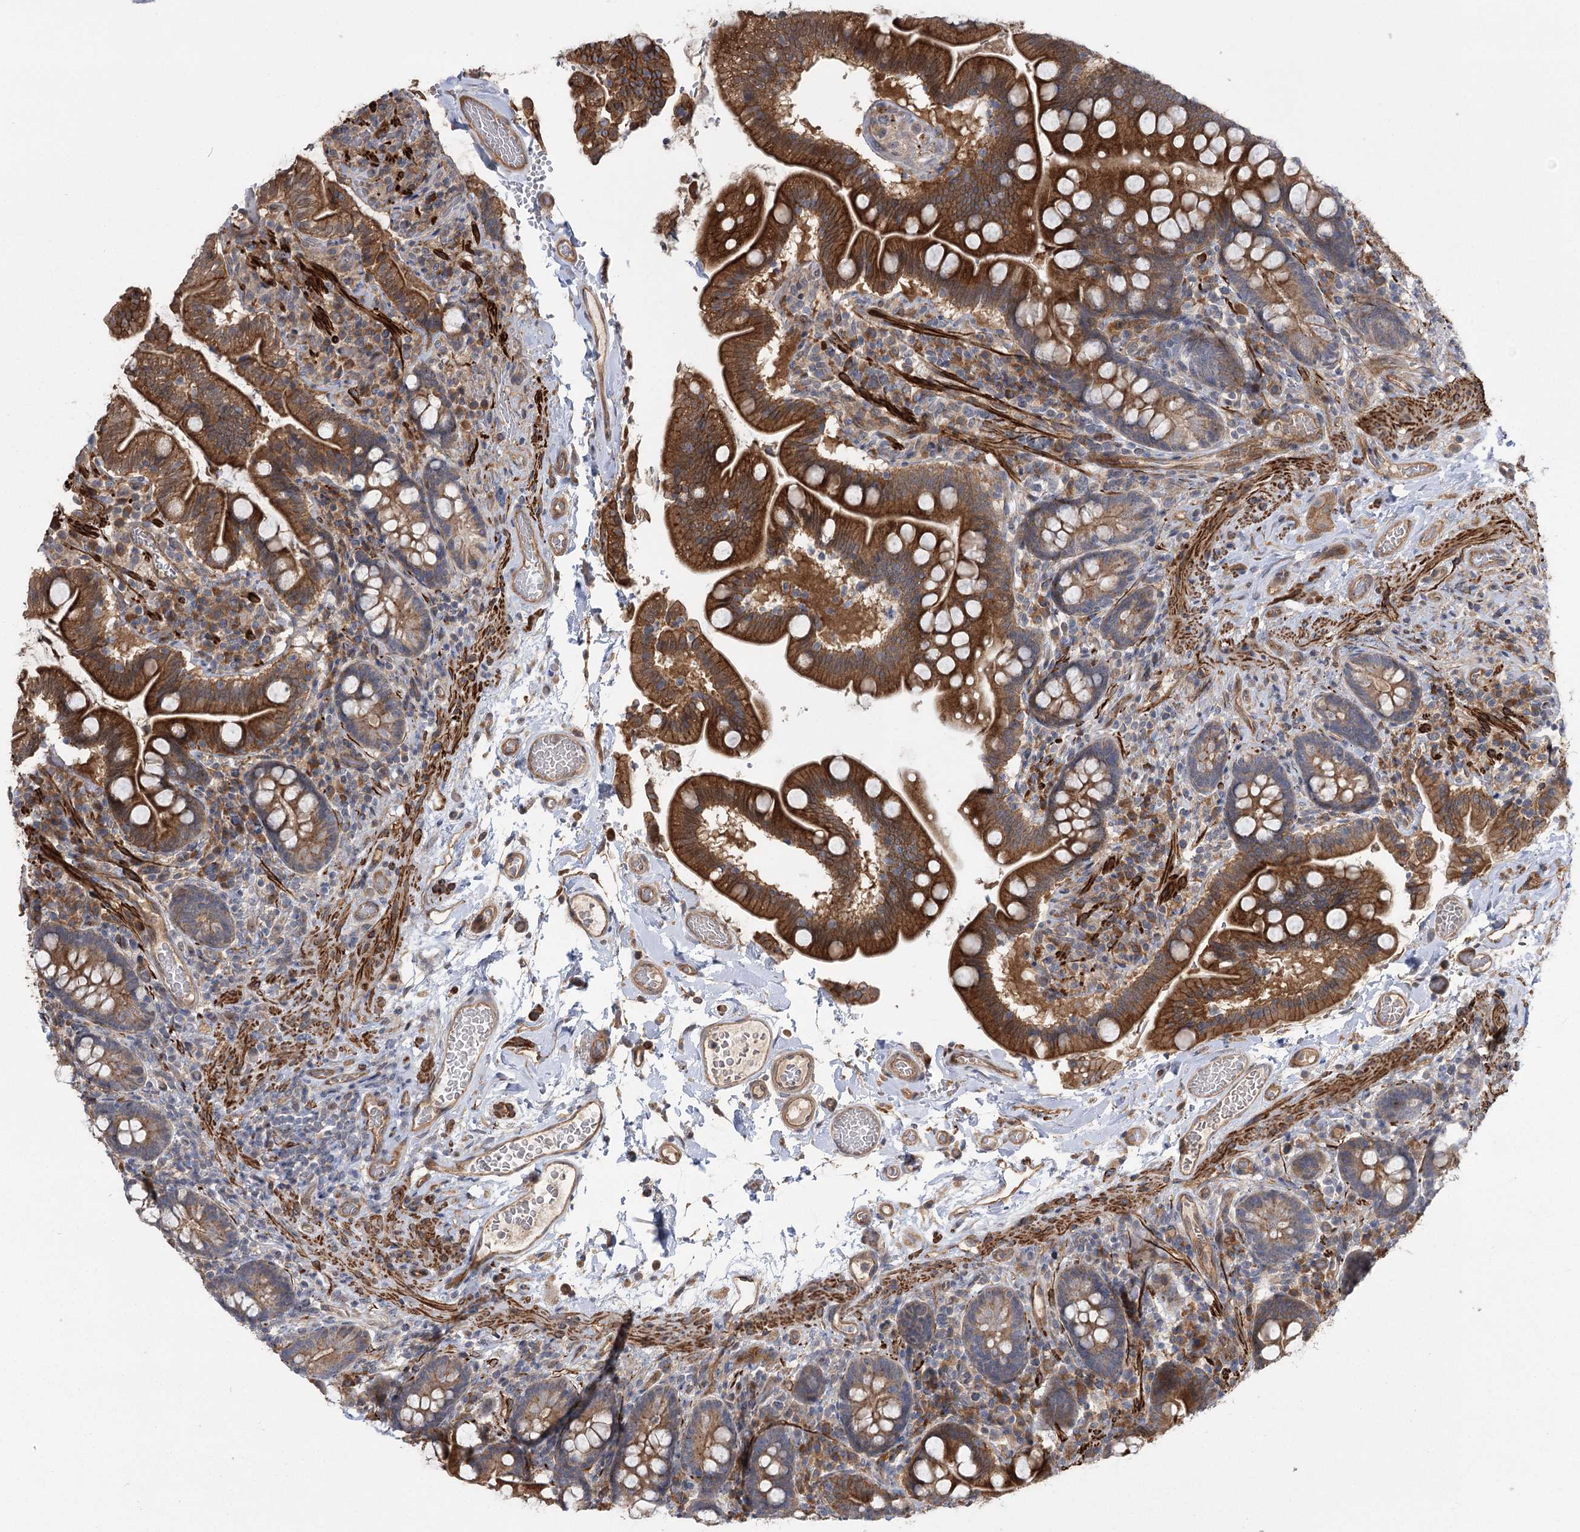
{"staining": {"intensity": "strong", "quantity": ">75%", "location": "cytoplasmic/membranous"}, "tissue": "small intestine", "cell_type": "Glandular cells", "image_type": "normal", "snomed": [{"axis": "morphology", "description": "Normal tissue, NOS"}, {"axis": "topography", "description": "Small intestine"}], "caption": "IHC histopathology image of unremarkable human small intestine stained for a protein (brown), which reveals high levels of strong cytoplasmic/membranous staining in about >75% of glandular cells.", "gene": "KCNN2", "patient": {"sex": "female", "age": 64}}